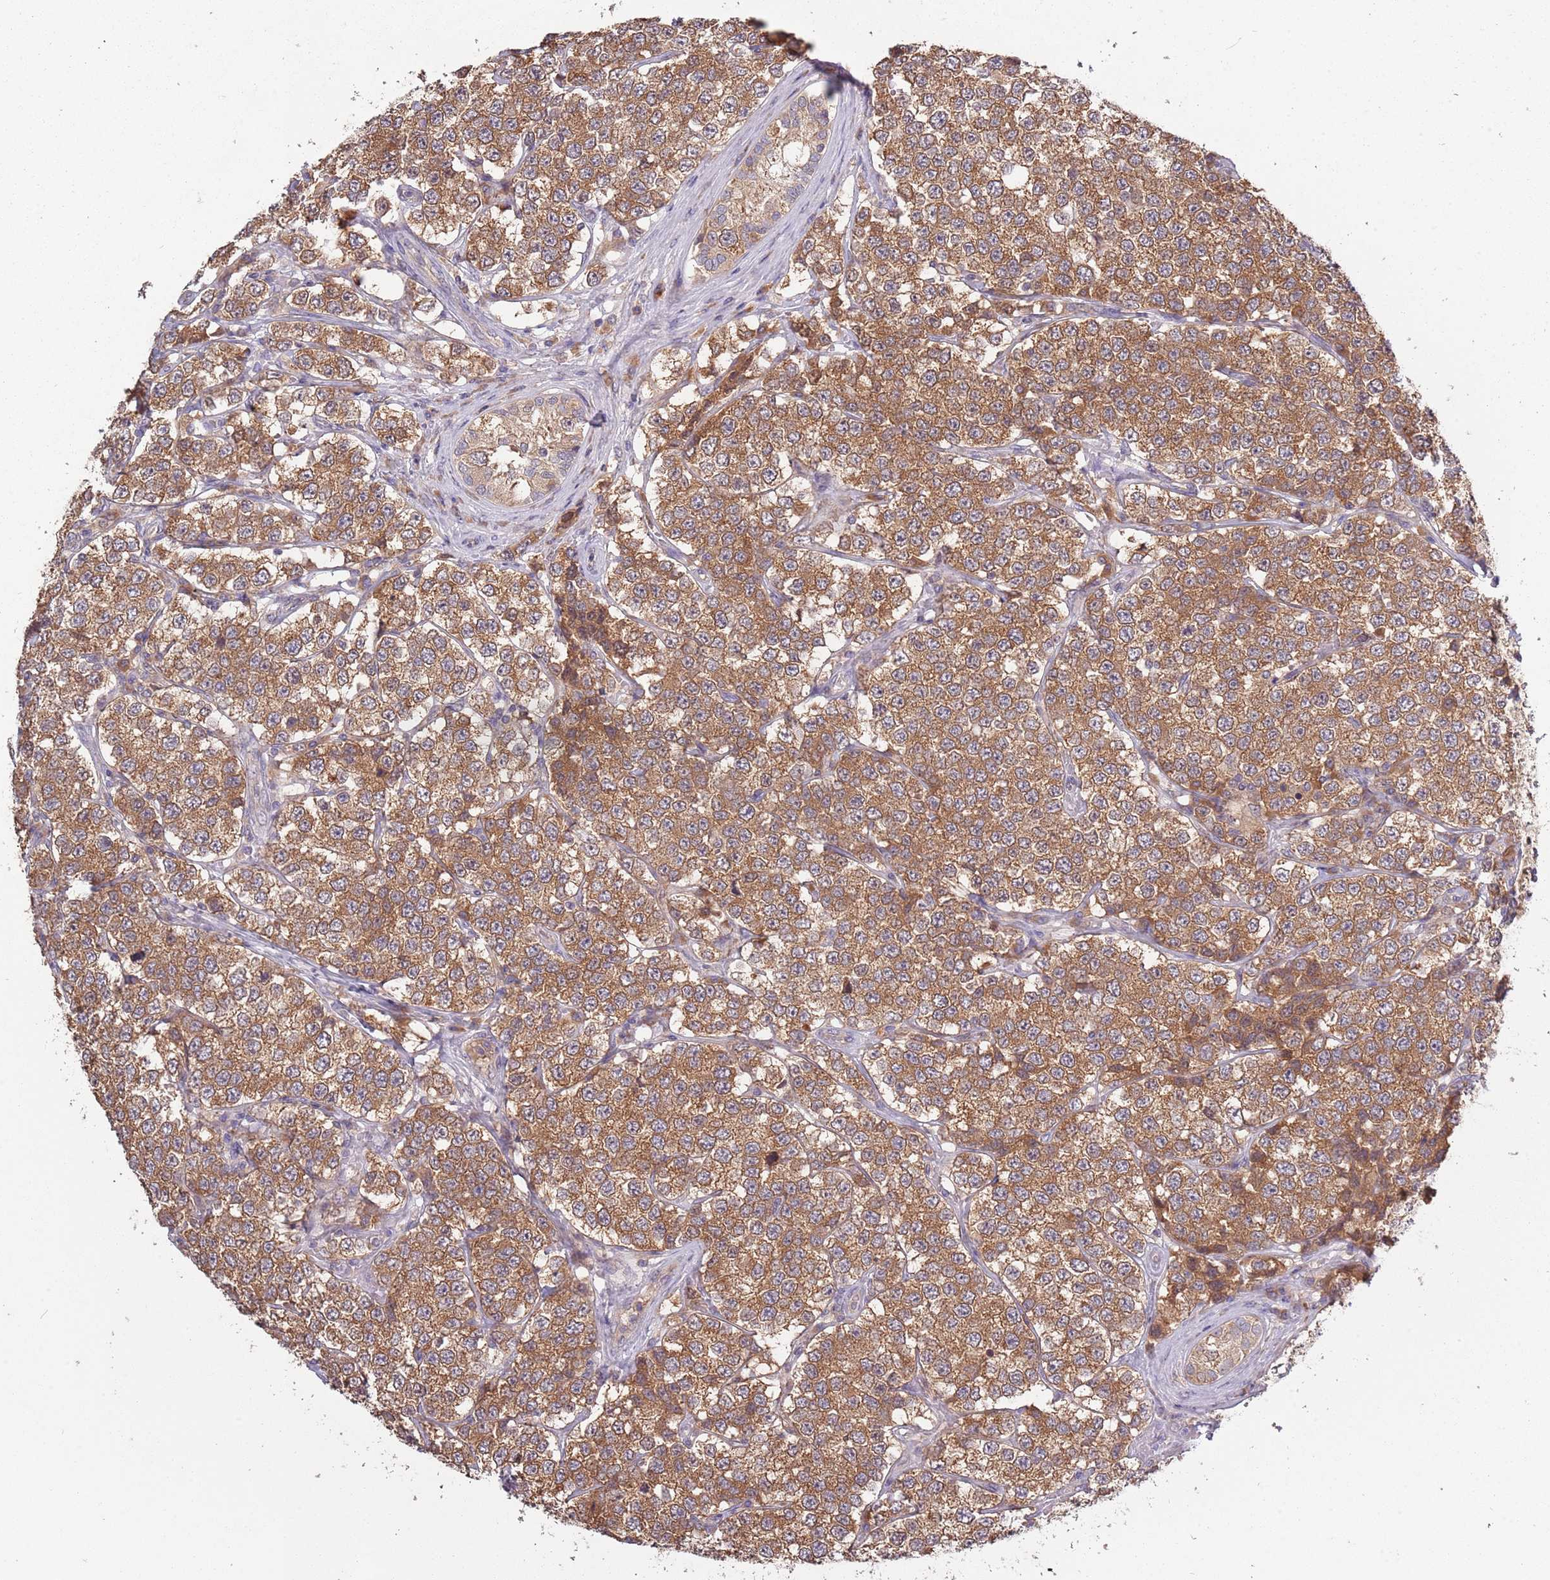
{"staining": {"intensity": "moderate", "quantity": ">75%", "location": "cytoplasmic/membranous"}, "tissue": "testis cancer", "cell_type": "Tumor cells", "image_type": "cancer", "snomed": [{"axis": "morphology", "description": "Seminoma, NOS"}, {"axis": "topography", "description": "Testis"}], "caption": "Approximately >75% of tumor cells in seminoma (testis) show moderate cytoplasmic/membranous protein staining as visualized by brown immunohistochemical staining.", "gene": "USP32", "patient": {"sex": "male", "age": 34}}